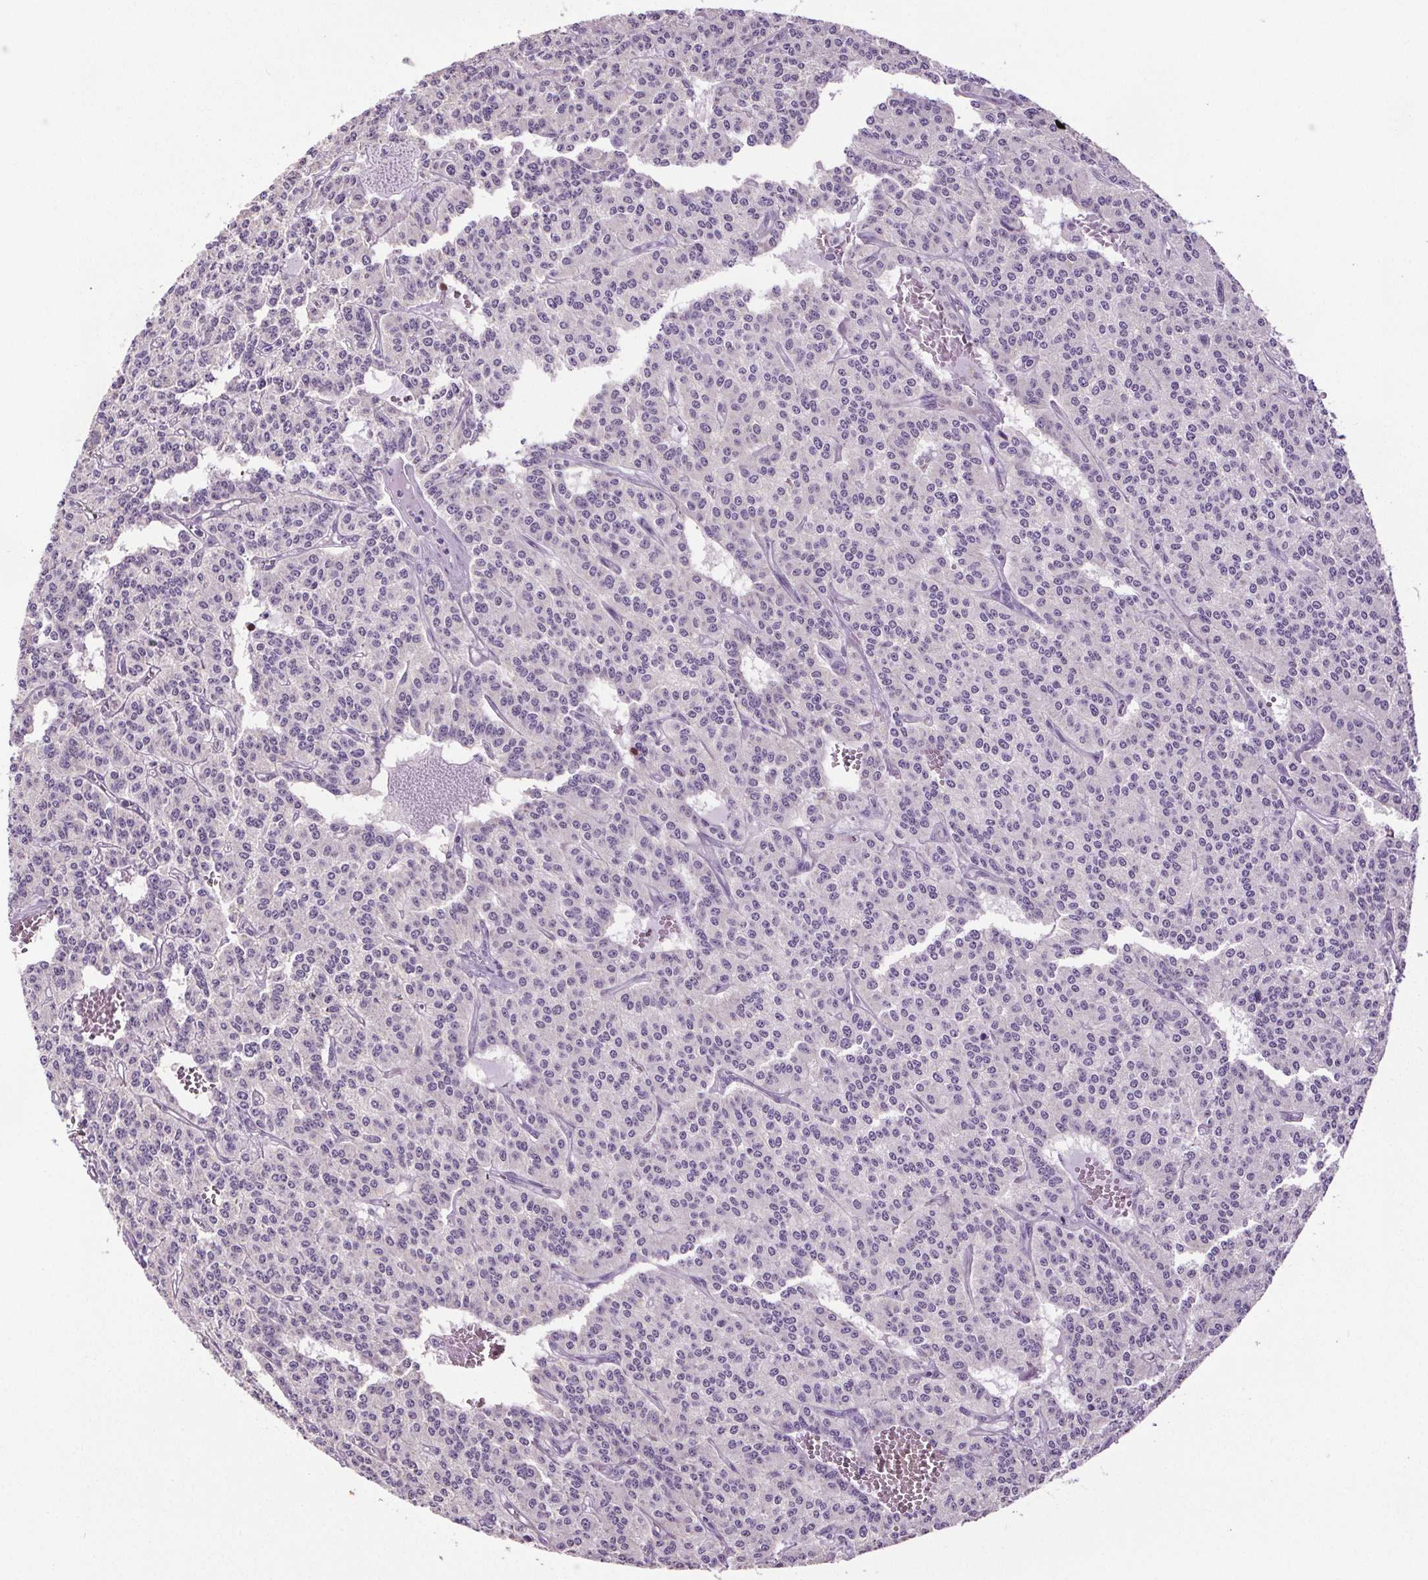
{"staining": {"intensity": "negative", "quantity": "none", "location": "none"}, "tissue": "carcinoid", "cell_type": "Tumor cells", "image_type": "cancer", "snomed": [{"axis": "morphology", "description": "Carcinoid, malignant, NOS"}, {"axis": "topography", "description": "Lung"}], "caption": "DAB (3,3'-diaminobenzidine) immunohistochemical staining of malignant carcinoid shows no significant positivity in tumor cells. Nuclei are stained in blue.", "gene": "GPIHBP1", "patient": {"sex": "female", "age": 71}}